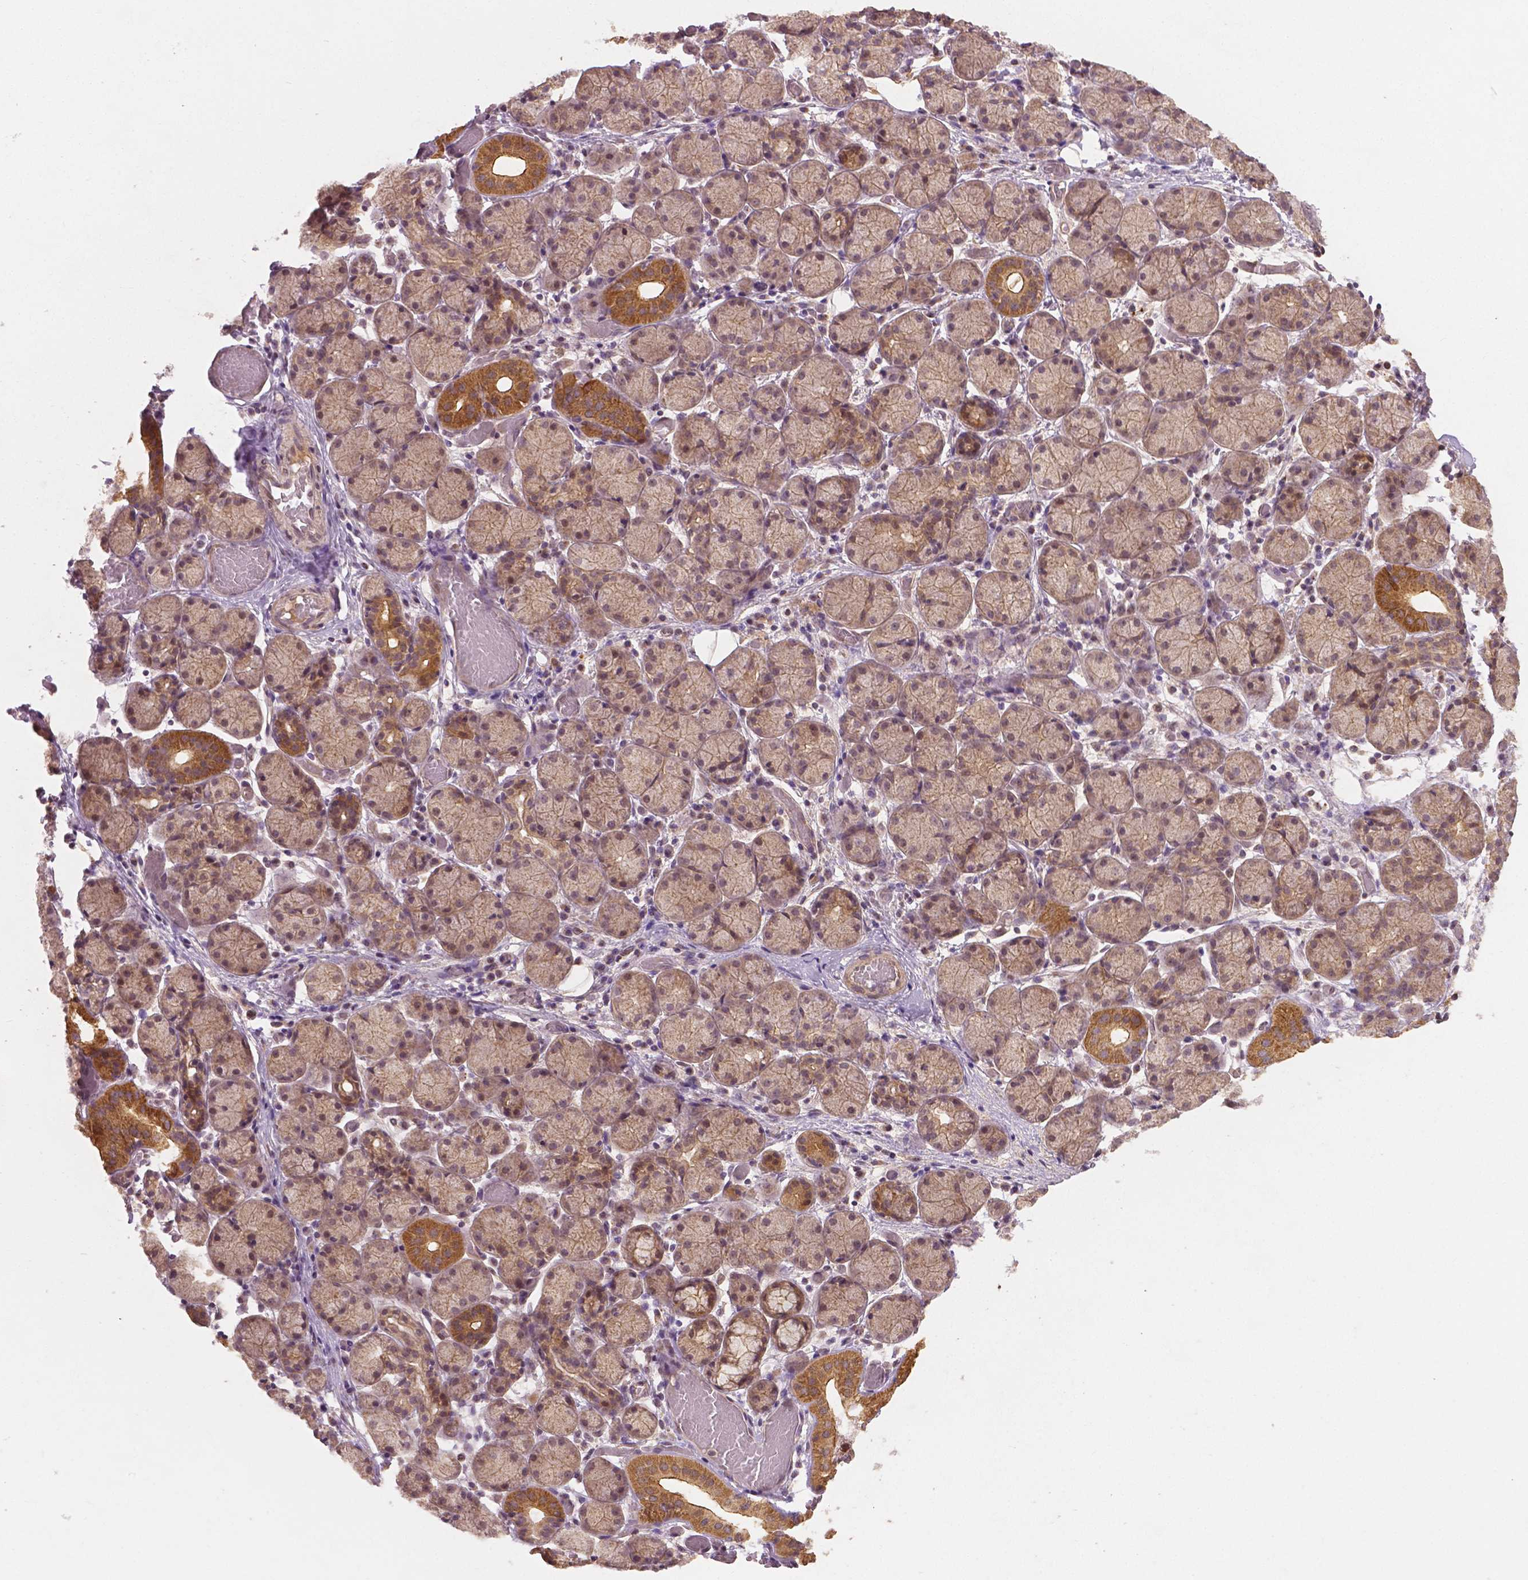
{"staining": {"intensity": "strong", "quantity": "<25%", "location": "cytoplasmic/membranous"}, "tissue": "salivary gland", "cell_type": "Glandular cells", "image_type": "normal", "snomed": [{"axis": "morphology", "description": "Normal tissue, NOS"}, {"axis": "topography", "description": "Salivary gland"}], "caption": "Immunohistochemical staining of normal human salivary gland demonstrates strong cytoplasmic/membranous protein positivity in about <25% of glandular cells.", "gene": "CLBA1", "patient": {"sex": "female", "age": 24}}